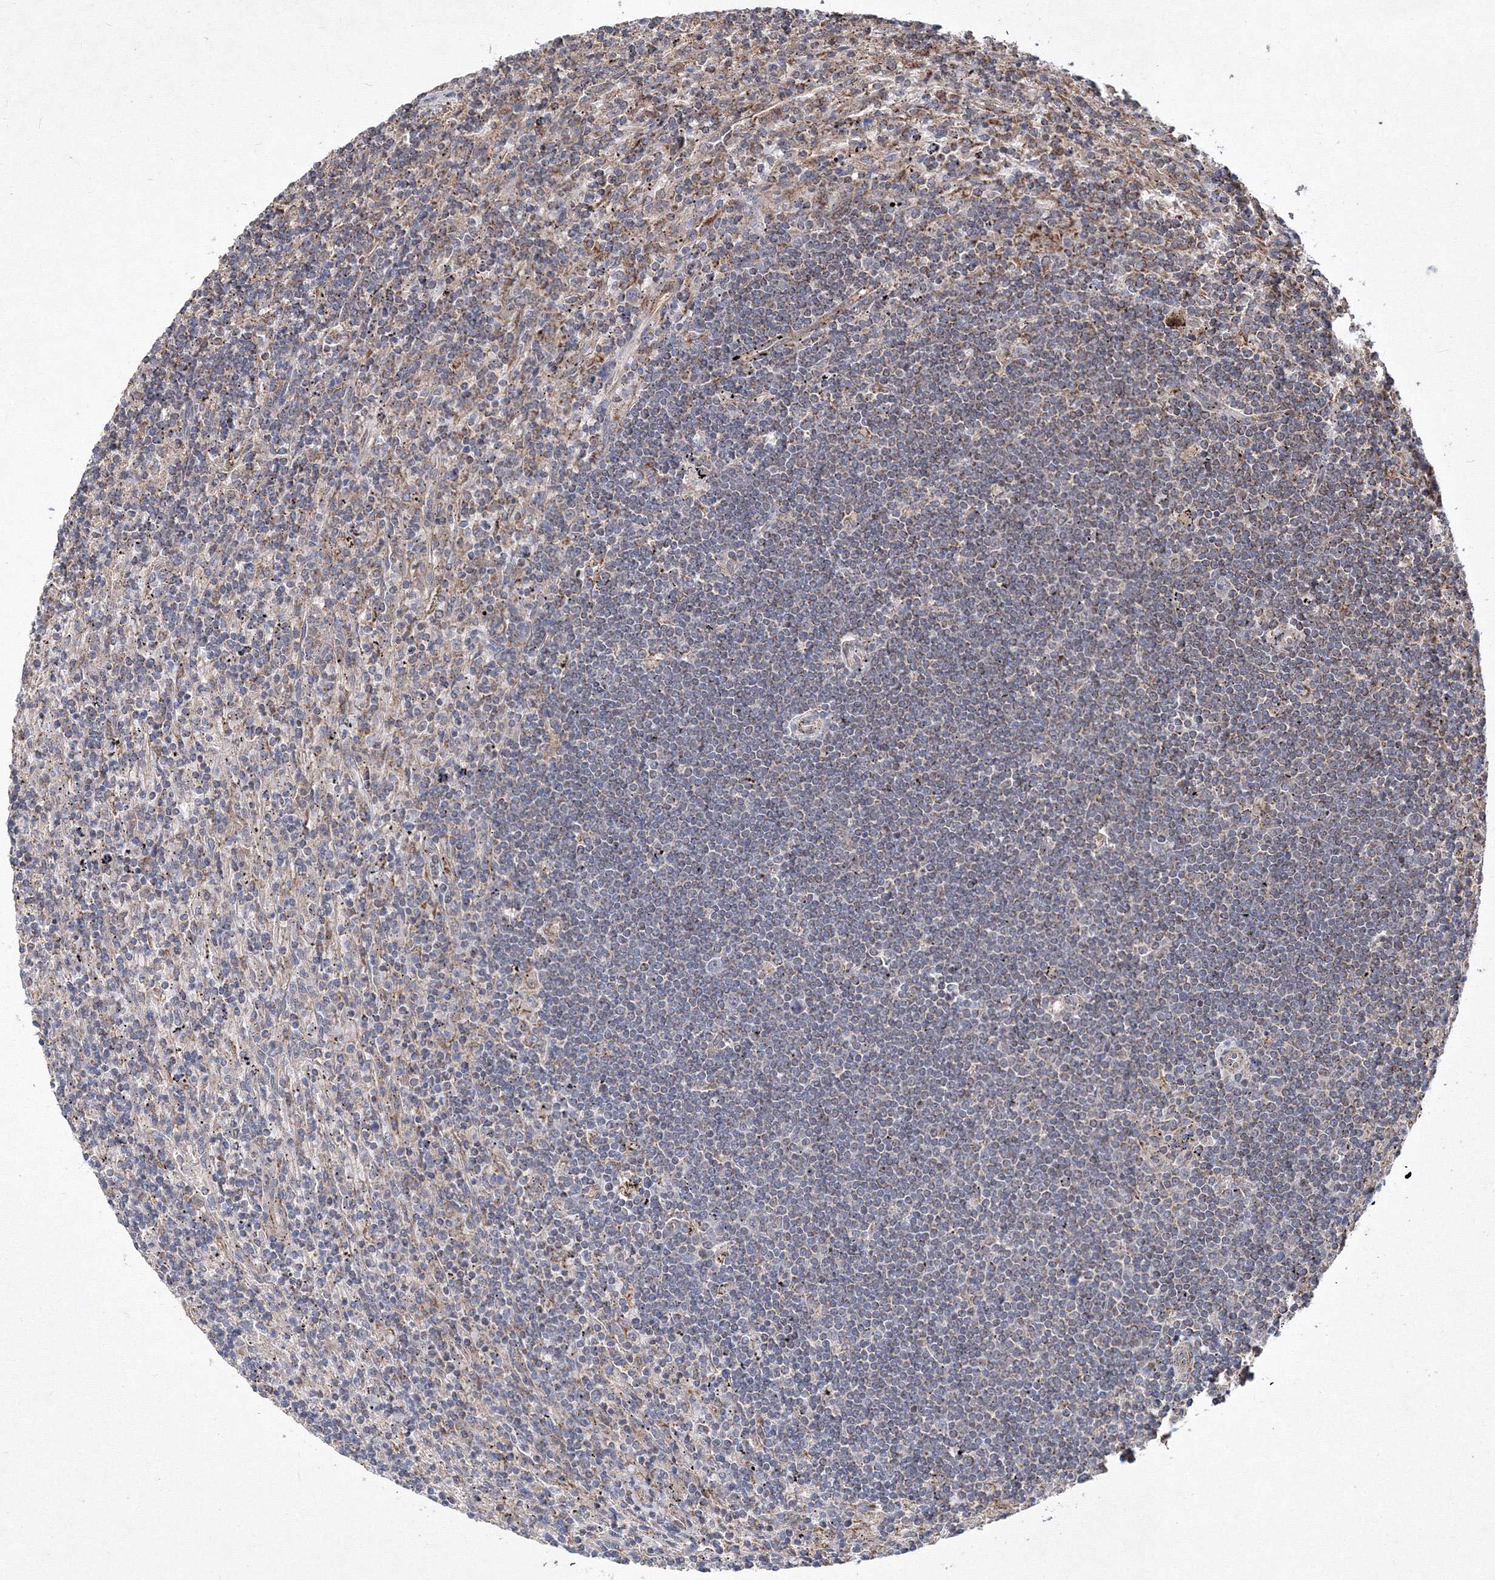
{"staining": {"intensity": "weak", "quantity": "<25%", "location": "cytoplasmic/membranous"}, "tissue": "lymphoma", "cell_type": "Tumor cells", "image_type": "cancer", "snomed": [{"axis": "morphology", "description": "Malignant lymphoma, non-Hodgkin's type, Low grade"}, {"axis": "topography", "description": "Spleen"}], "caption": "Tumor cells show no significant protein positivity in lymphoma.", "gene": "TMEM139", "patient": {"sex": "male", "age": 76}}